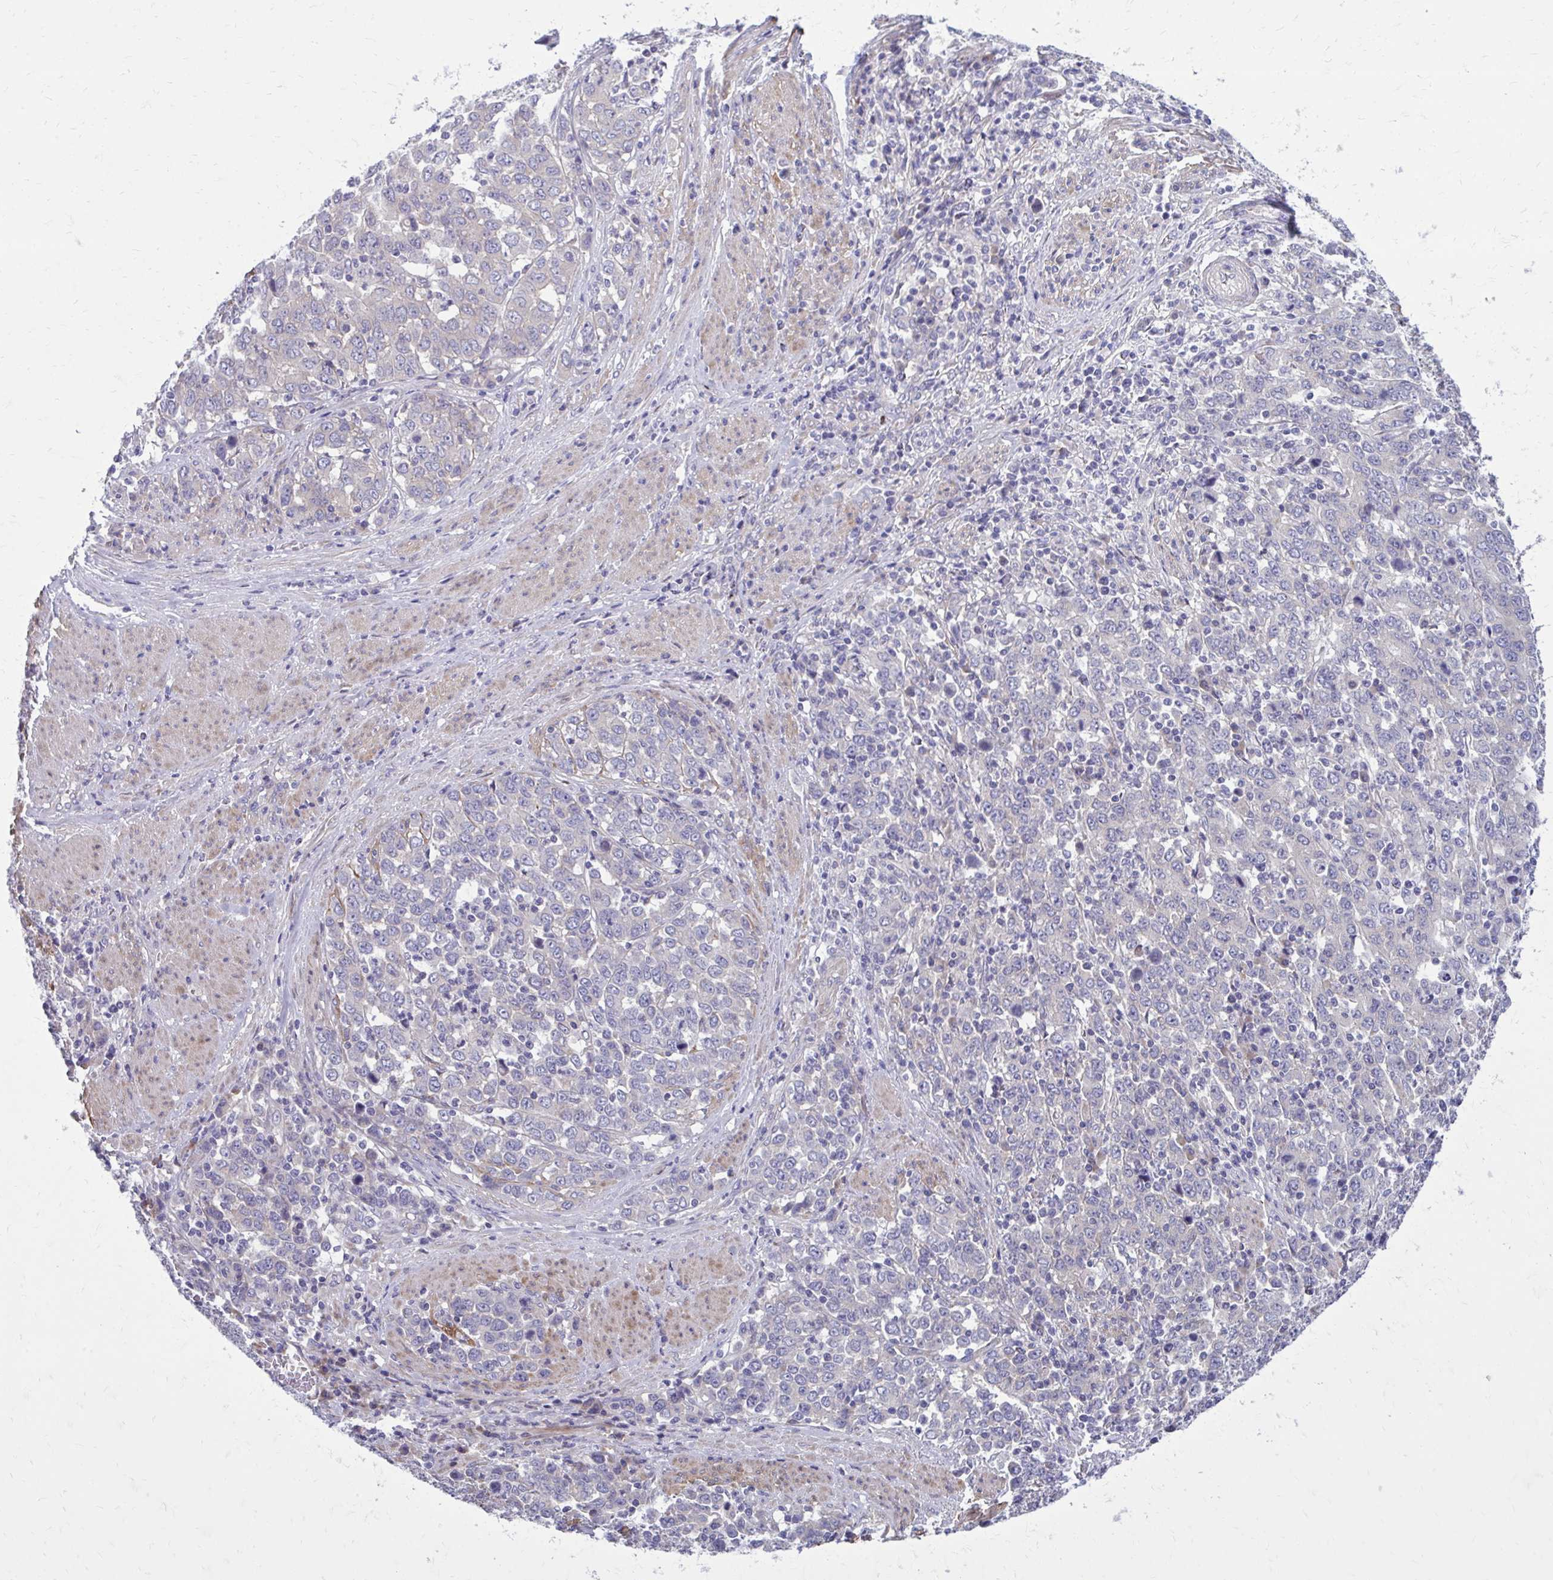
{"staining": {"intensity": "negative", "quantity": "none", "location": "none"}, "tissue": "stomach cancer", "cell_type": "Tumor cells", "image_type": "cancer", "snomed": [{"axis": "morphology", "description": "Adenocarcinoma, NOS"}, {"axis": "topography", "description": "Stomach, upper"}], "caption": "Histopathology image shows no significant protein positivity in tumor cells of adenocarcinoma (stomach).", "gene": "GIGYF2", "patient": {"sex": "male", "age": 69}}